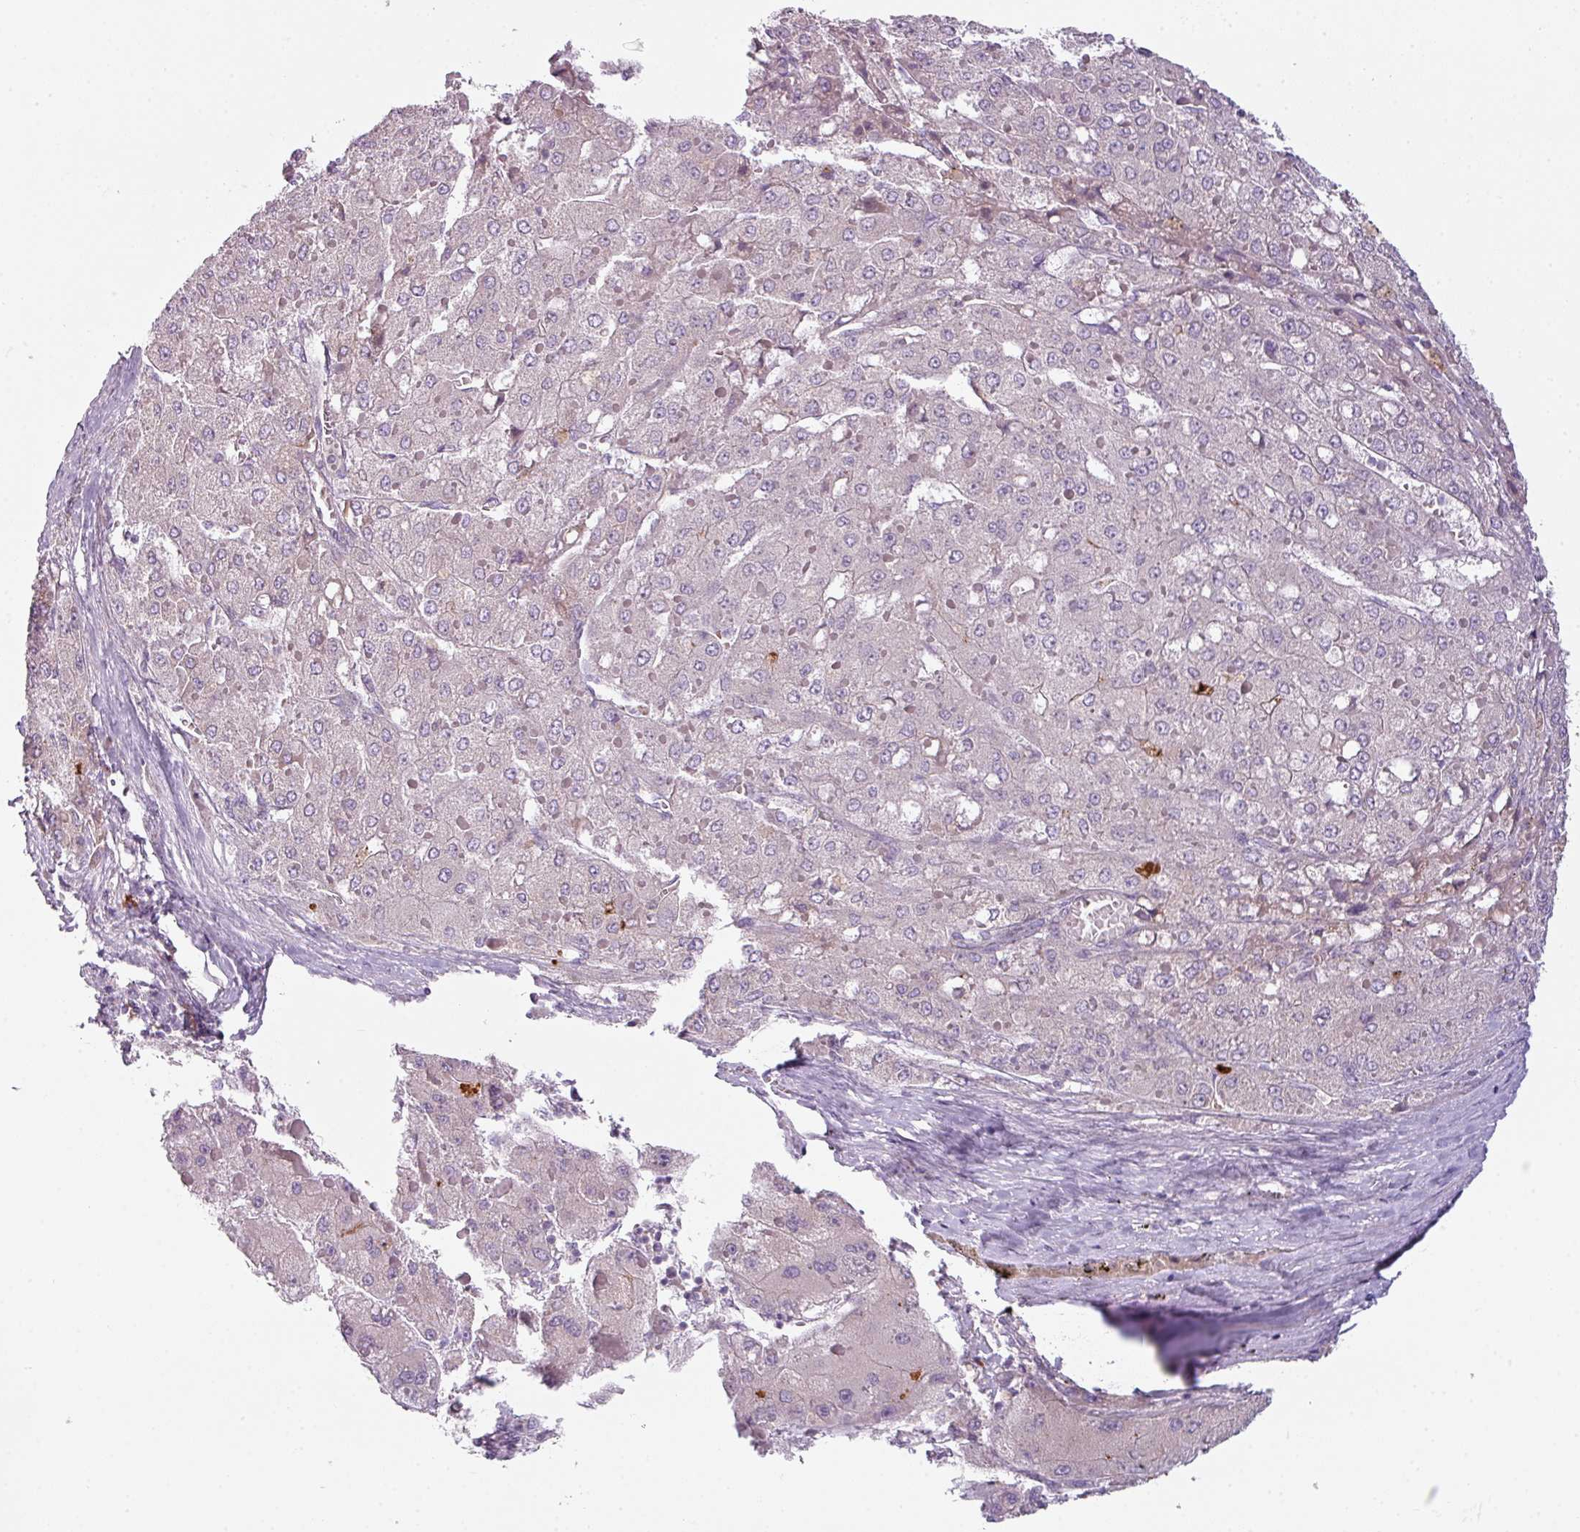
{"staining": {"intensity": "negative", "quantity": "none", "location": "none"}, "tissue": "liver cancer", "cell_type": "Tumor cells", "image_type": "cancer", "snomed": [{"axis": "morphology", "description": "Carcinoma, Hepatocellular, NOS"}, {"axis": "topography", "description": "Liver"}], "caption": "This is a histopathology image of IHC staining of liver cancer, which shows no expression in tumor cells.", "gene": "C2orf68", "patient": {"sex": "female", "age": 73}}